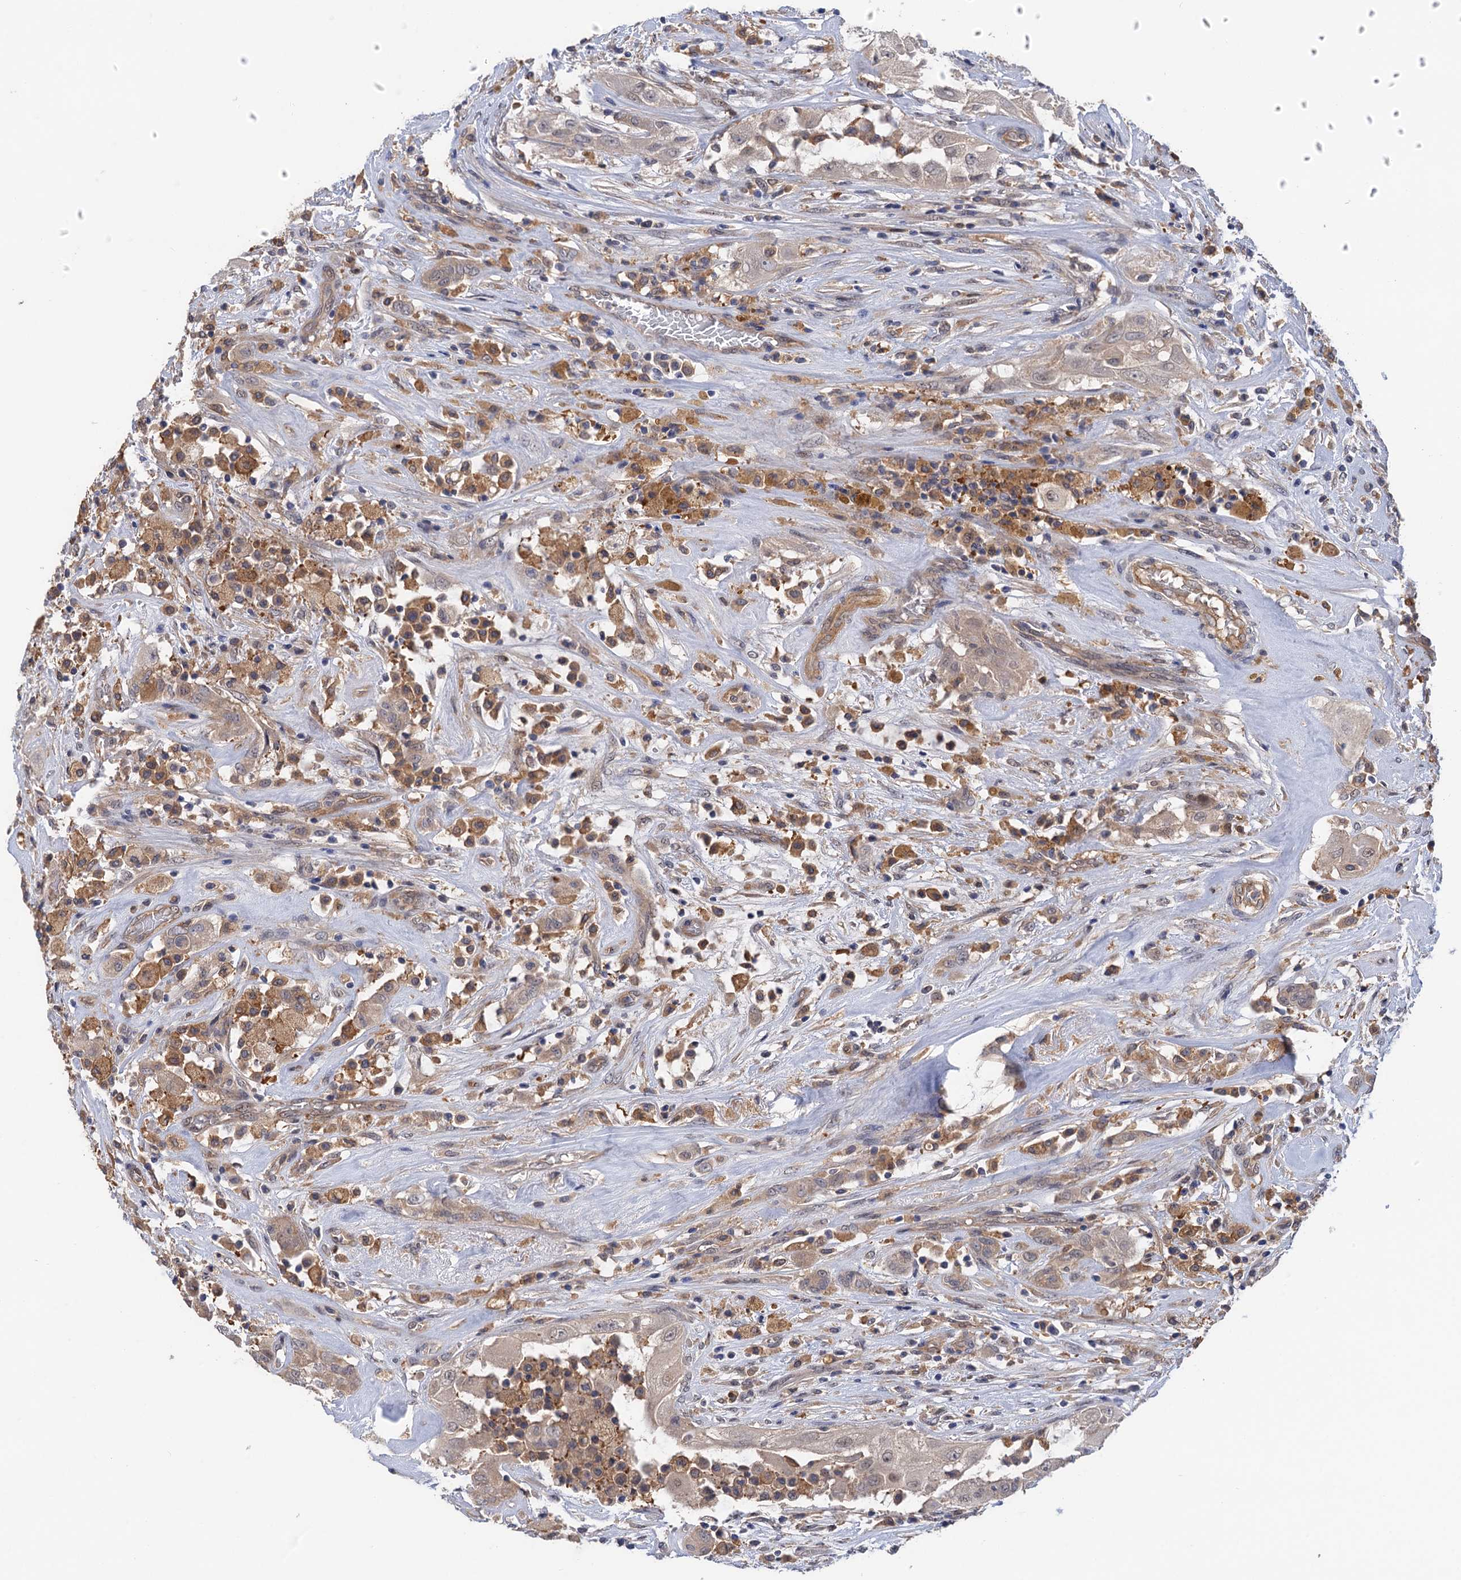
{"staining": {"intensity": "weak", "quantity": "<25%", "location": "cytoplasmic/membranous"}, "tissue": "thyroid cancer", "cell_type": "Tumor cells", "image_type": "cancer", "snomed": [{"axis": "morphology", "description": "Papillary adenocarcinoma, NOS"}, {"axis": "topography", "description": "Thyroid gland"}], "caption": "This is an immunohistochemistry (IHC) histopathology image of human thyroid papillary adenocarcinoma. There is no positivity in tumor cells.", "gene": "NEK8", "patient": {"sex": "female", "age": 59}}